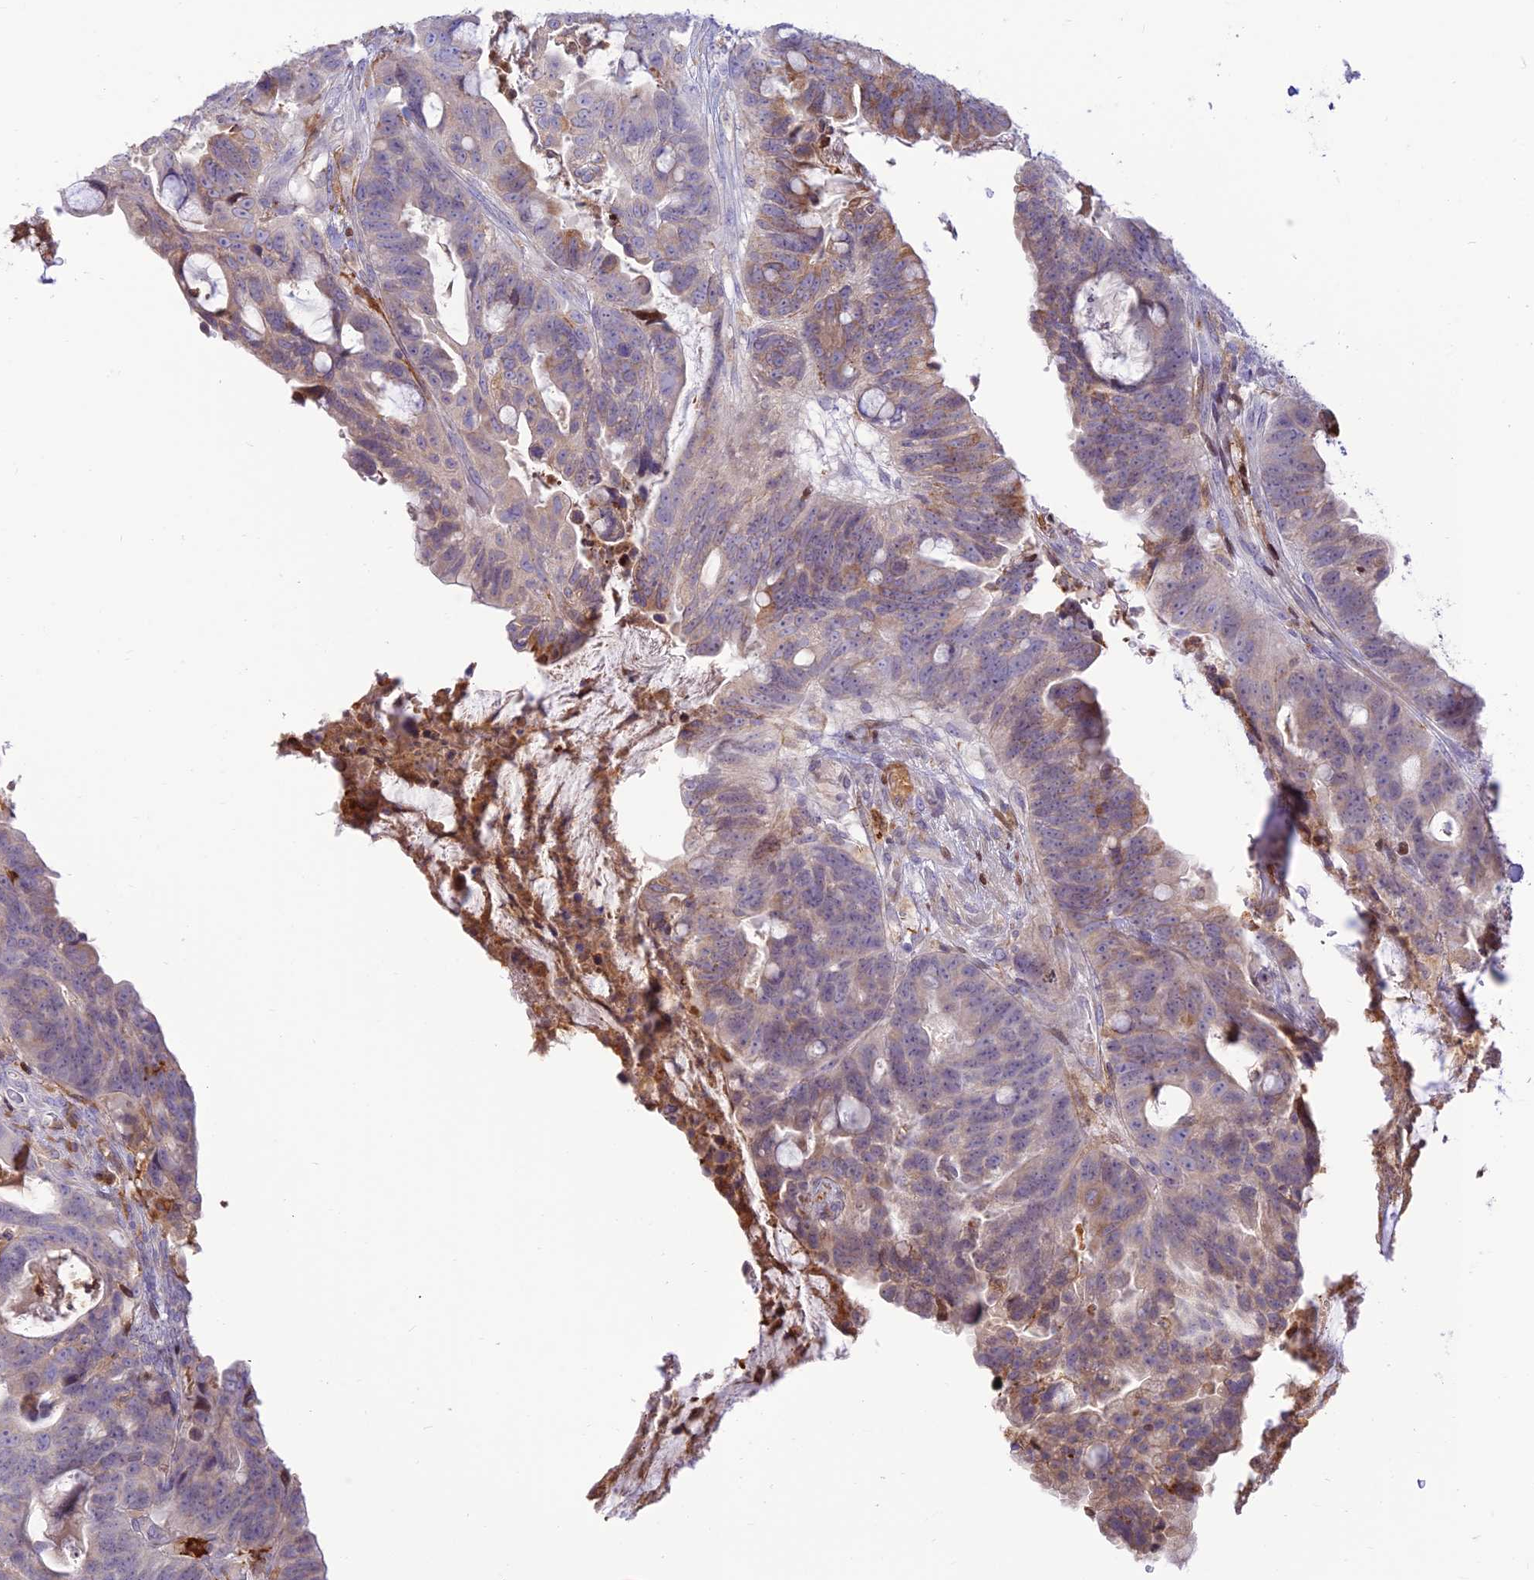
{"staining": {"intensity": "weak", "quantity": "25%-75%", "location": "cytoplasmic/membranous"}, "tissue": "colorectal cancer", "cell_type": "Tumor cells", "image_type": "cancer", "snomed": [{"axis": "morphology", "description": "Adenocarcinoma, NOS"}, {"axis": "topography", "description": "Colon"}], "caption": "Tumor cells display weak cytoplasmic/membranous positivity in about 25%-75% of cells in adenocarcinoma (colorectal).", "gene": "FAM186B", "patient": {"sex": "female", "age": 82}}